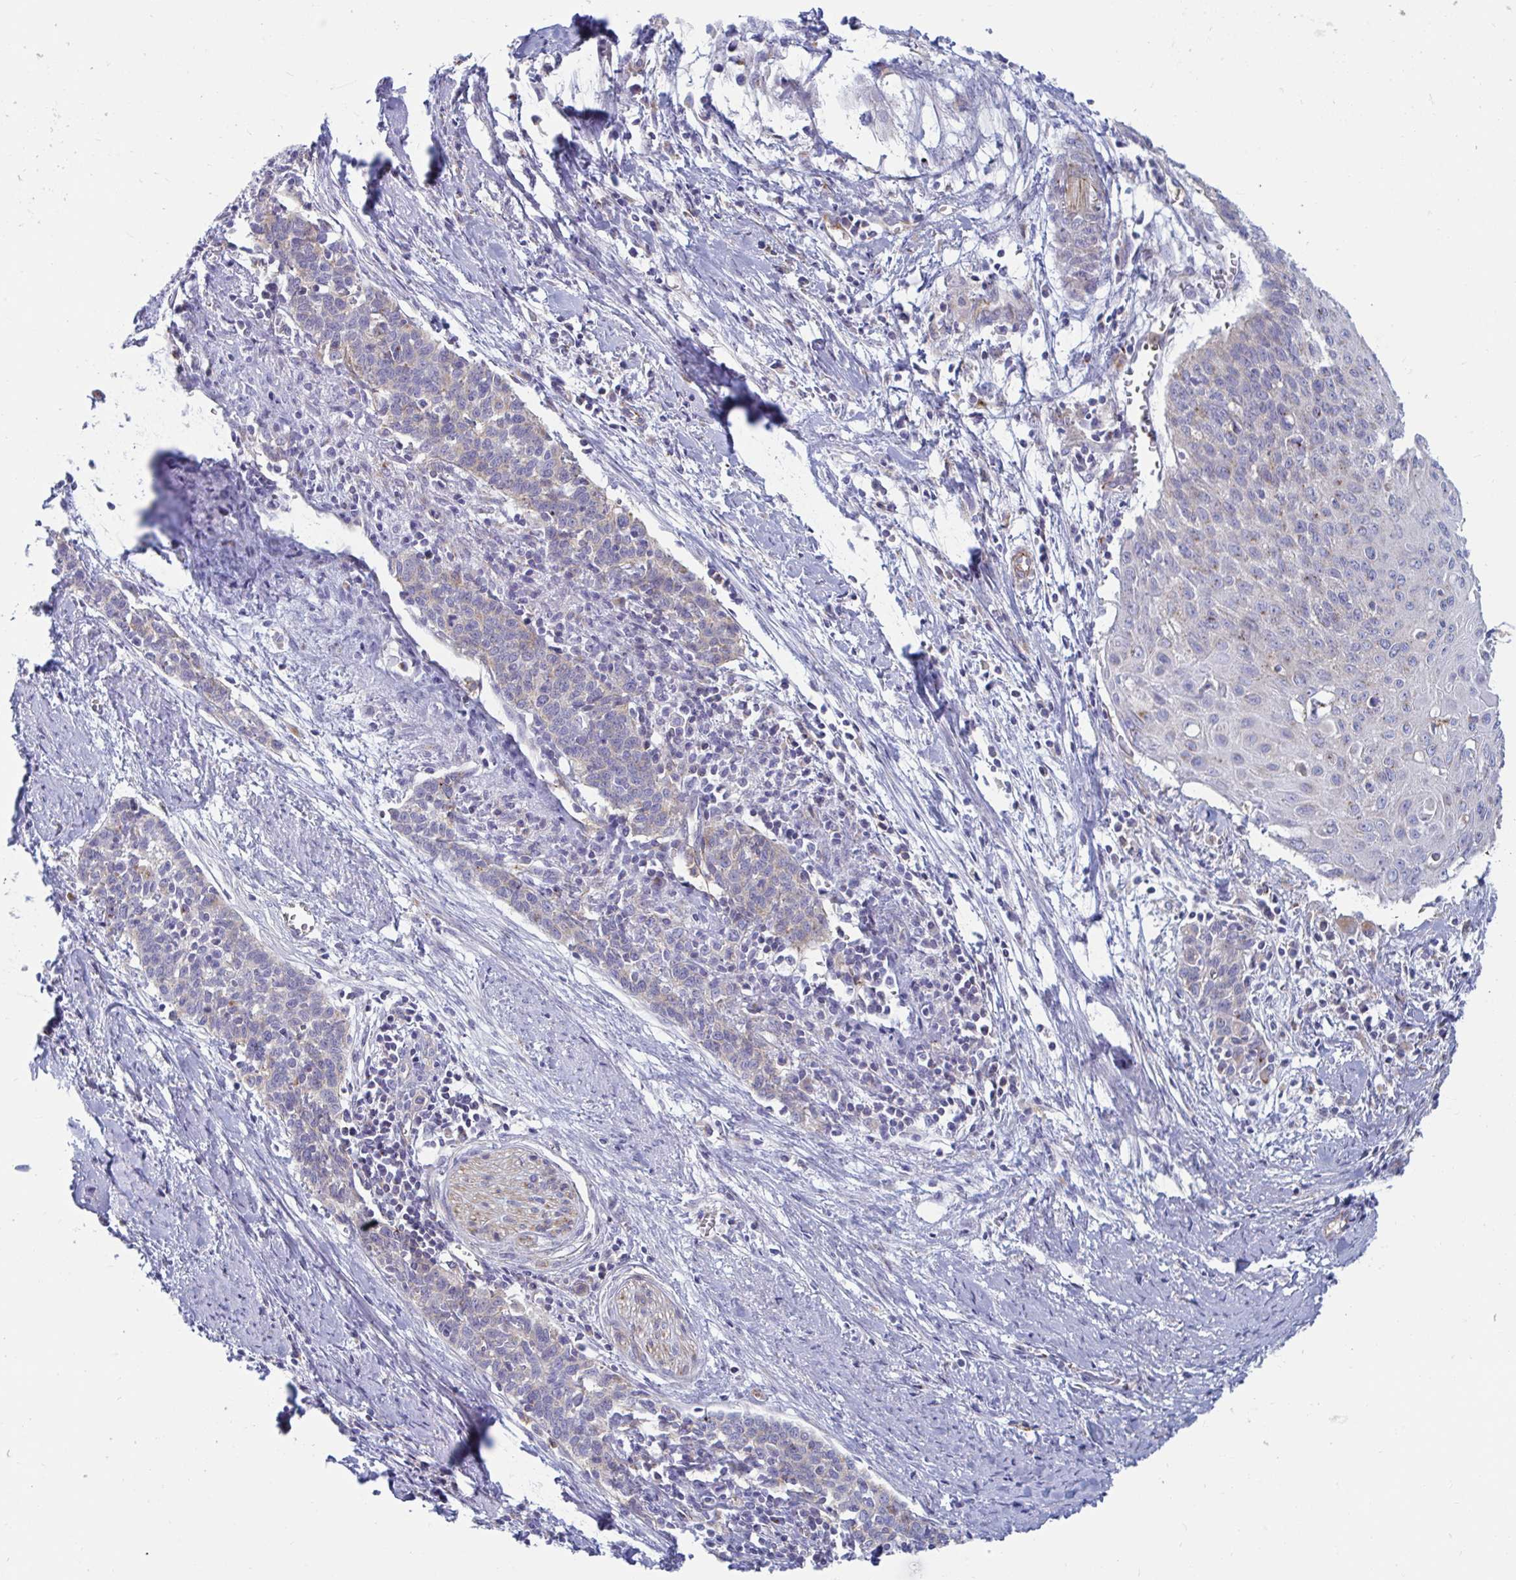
{"staining": {"intensity": "negative", "quantity": "none", "location": "none"}, "tissue": "cervical cancer", "cell_type": "Tumor cells", "image_type": "cancer", "snomed": [{"axis": "morphology", "description": "Squamous cell carcinoma, NOS"}, {"axis": "topography", "description": "Cervix"}], "caption": "This is an immunohistochemistry (IHC) image of cervical cancer (squamous cell carcinoma). There is no expression in tumor cells.", "gene": "SLC9A6", "patient": {"sex": "female", "age": 39}}